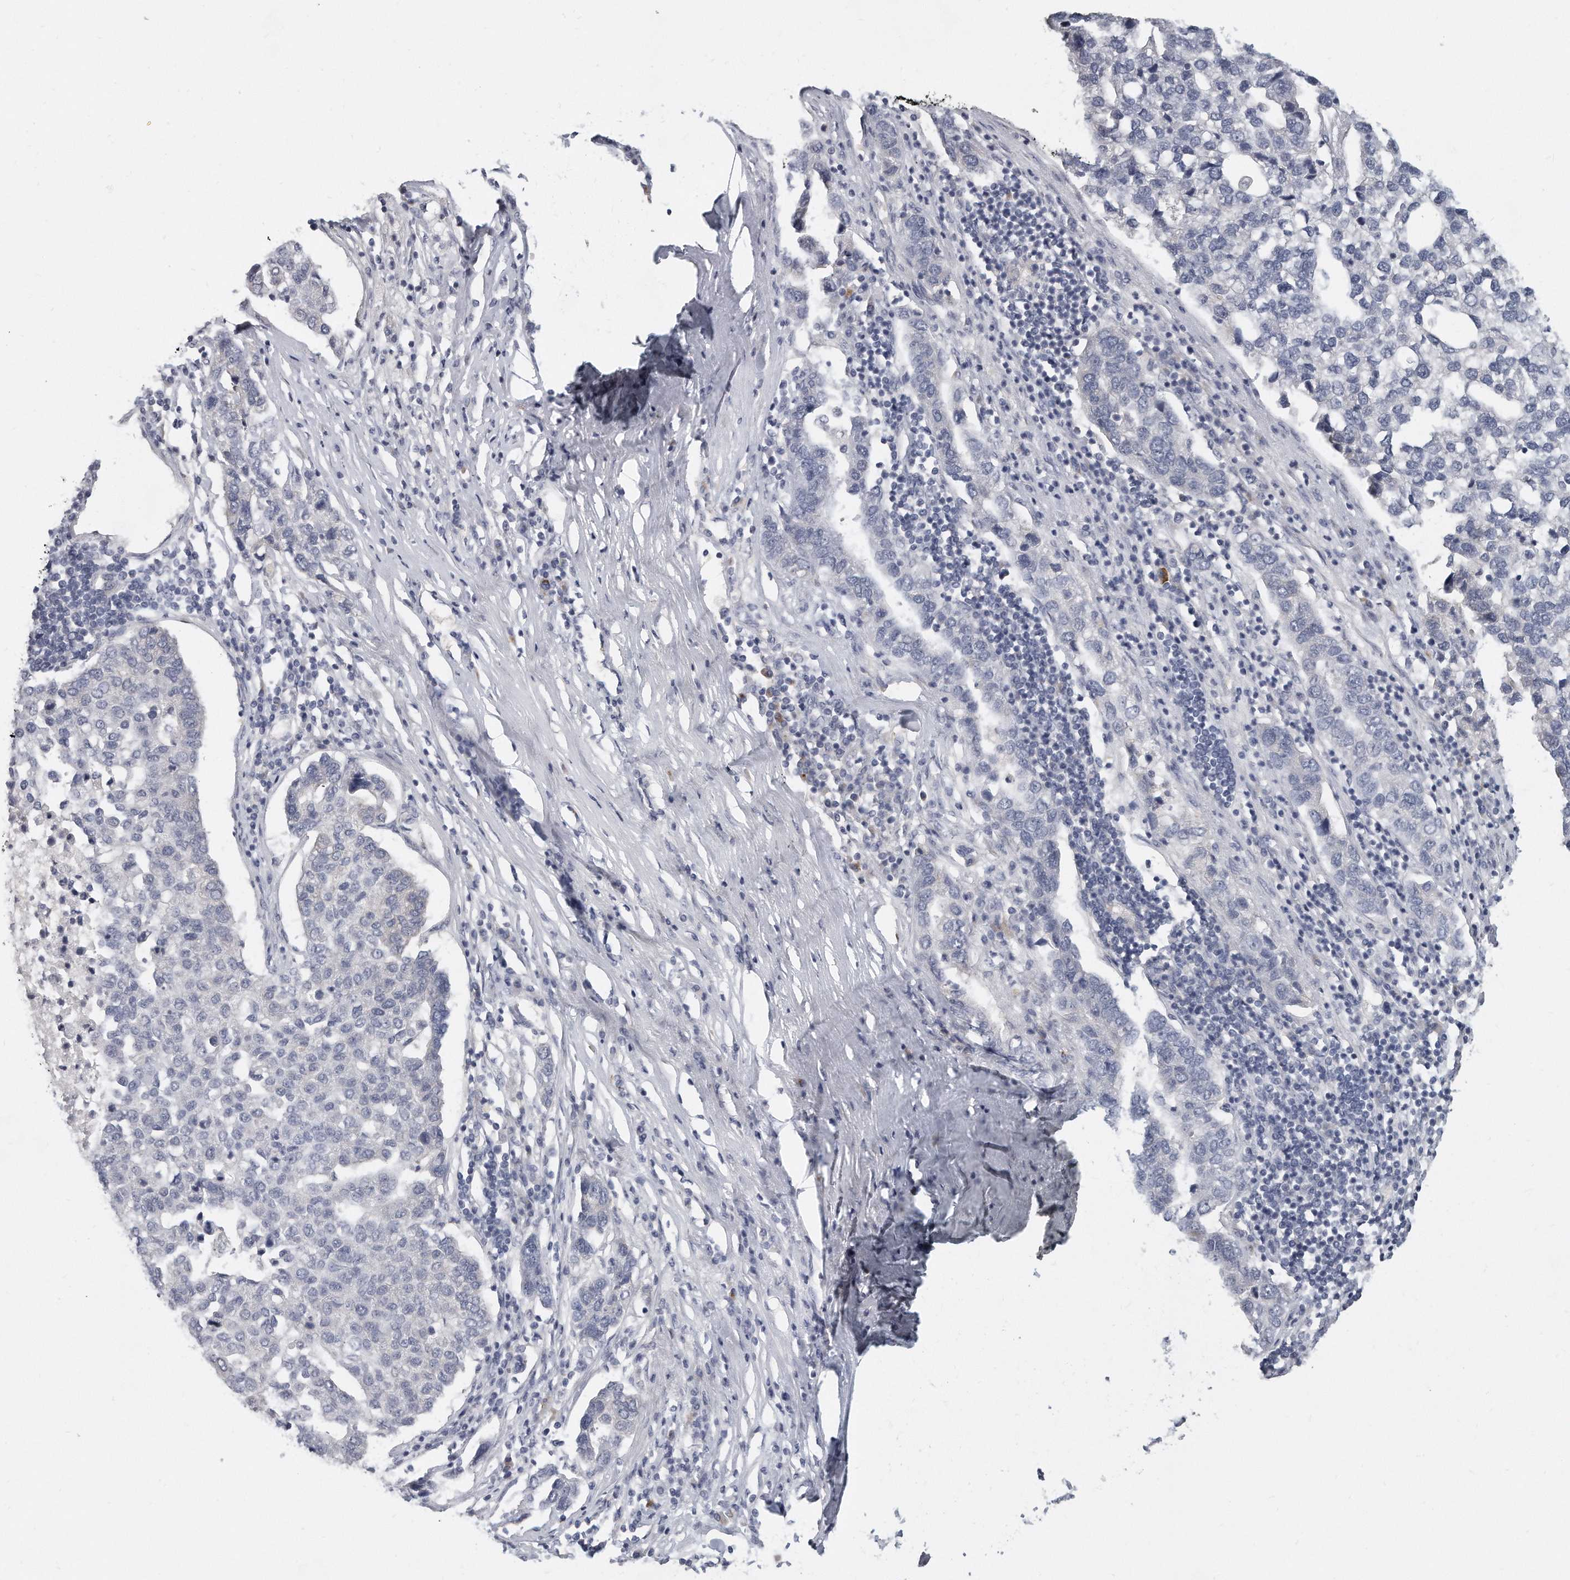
{"staining": {"intensity": "negative", "quantity": "none", "location": "none"}, "tissue": "pancreatic cancer", "cell_type": "Tumor cells", "image_type": "cancer", "snomed": [{"axis": "morphology", "description": "Adenocarcinoma, NOS"}, {"axis": "topography", "description": "Pancreas"}], "caption": "A photomicrograph of pancreatic cancer (adenocarcinoma) stained for a protein shows no brown staining in tumor cells. Brightfield microscopy of immunohistochemistry (IHC) stained with DAB (brown) and hematoxylin (blue), captured at high magnification.", "gene": "PLEKHA6", "patient": {"sex": "female", "age": 61}}